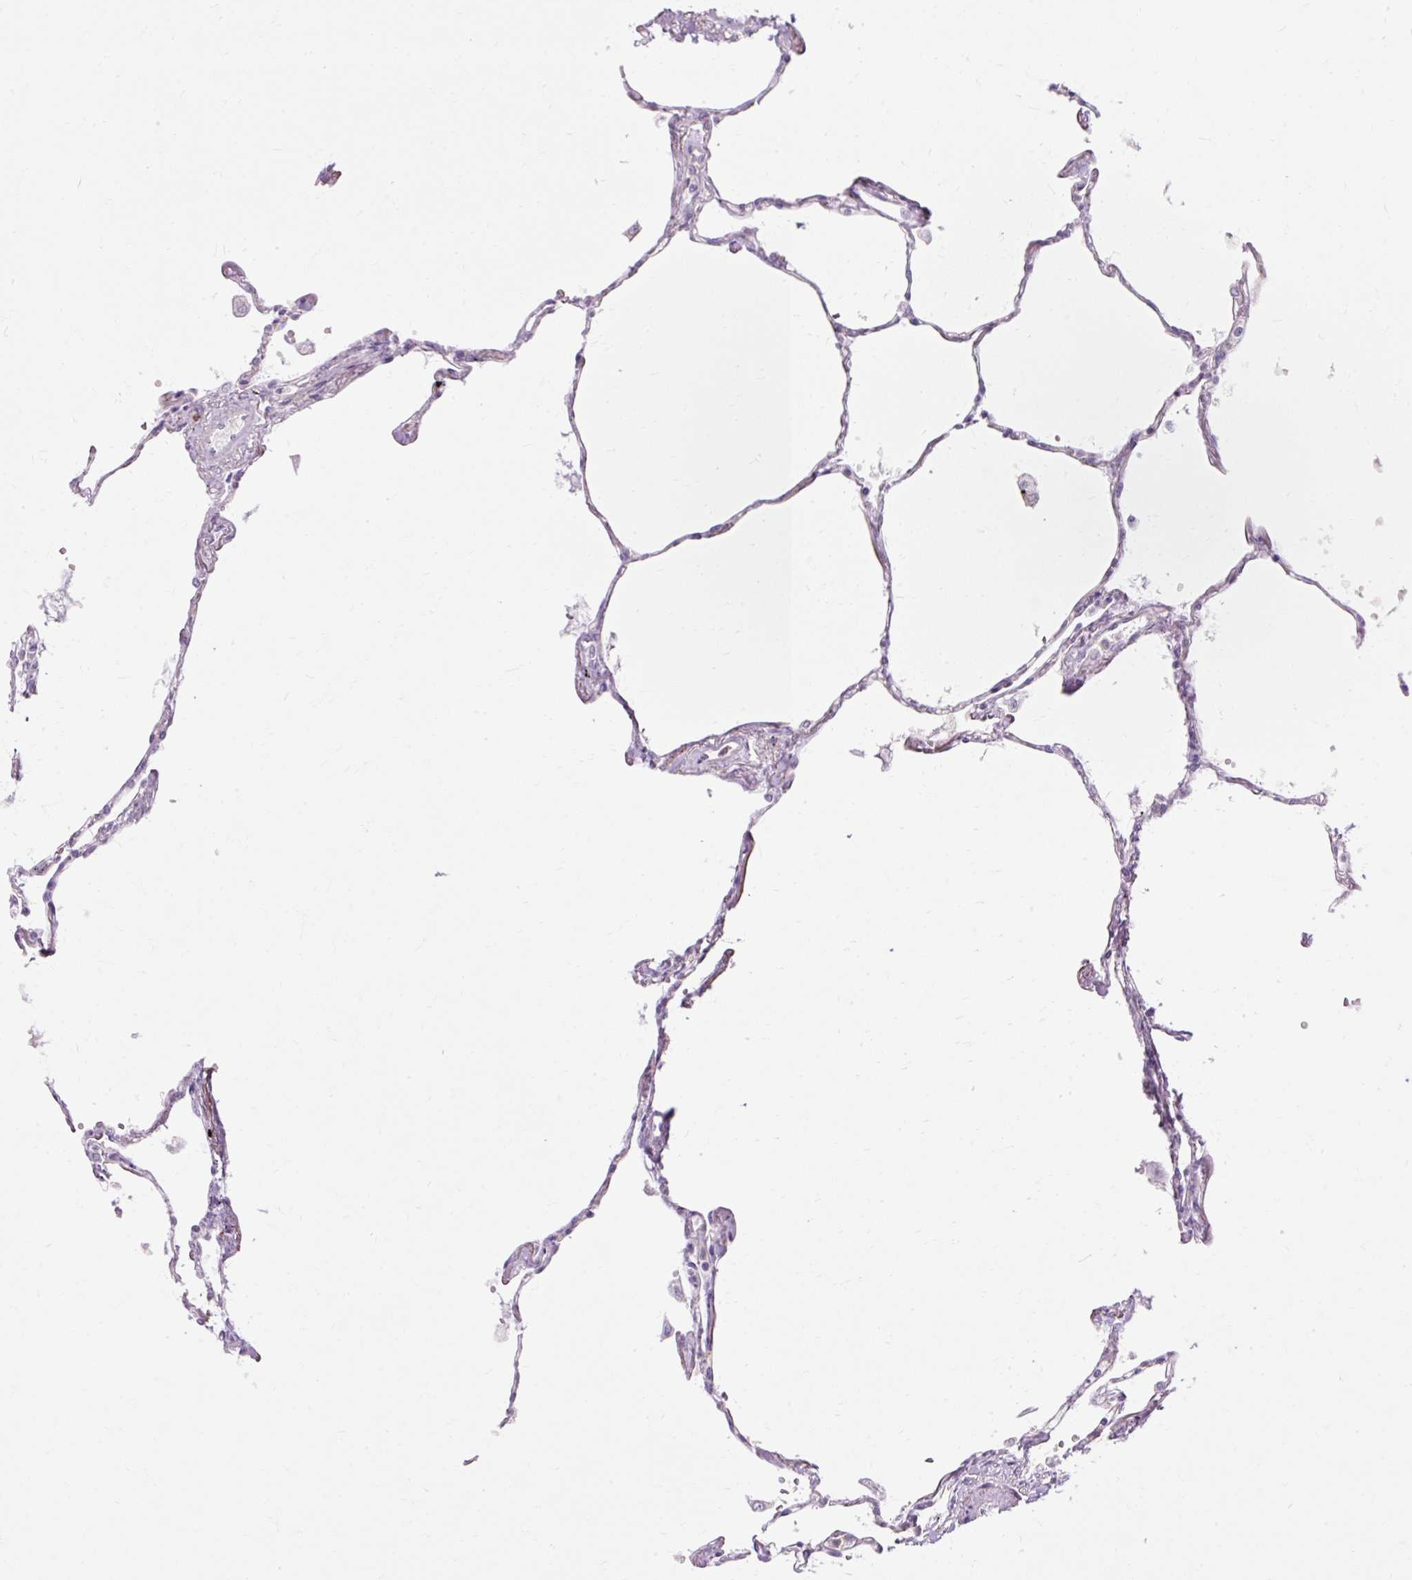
{"staining": {"intensity": "negative", "quantity": "none", "location": "none"}, "tissue": "lung", "cell_type": "Alveolar cells", "image_type": "normal", "snomed": [{"axis": "morphology", "description": "Normal tissue, NOS"}, {"axis": "topography", "description": "Lung"}], "caption": "Immunohistochemistry micrograph of benign lung: lung stained with DAB (3,3'-diaminobenzidine) displays no significant protein expression in alveolar cells.", "gene": "HSD11B1", "patient": {"sex": "female", "age": 67}}